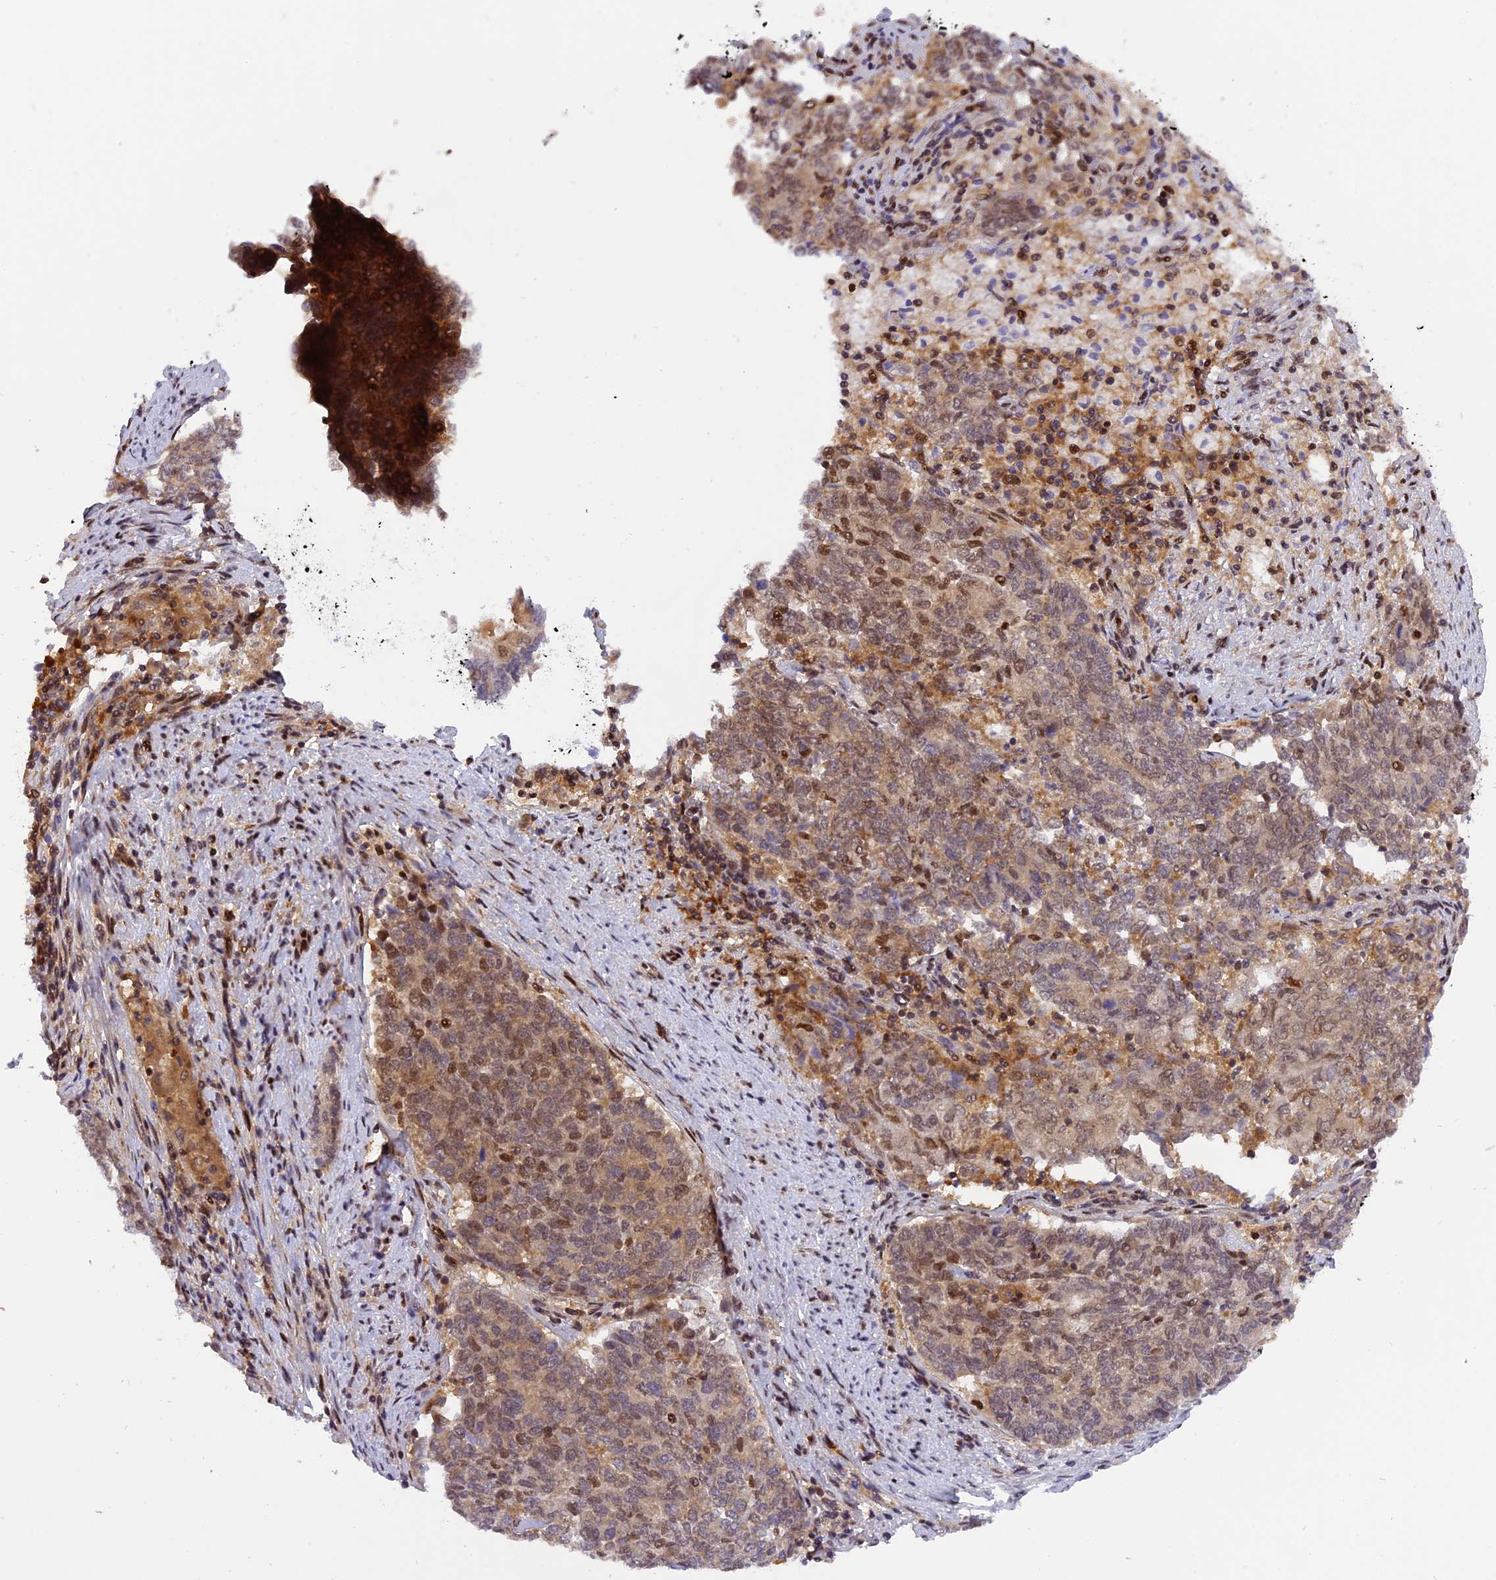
{"staining": {"intensity": "moderate", "quantity": "25%-75%", "location": "nuclear"}, "tissue": "endometrial cancer", "cell_type": "Tumor cells", "image_type": "cancer", "snomed": [{"axis": "morphology", "description": "Adenocarcinoma, NOS"}, {"axis": "topography", "description": "Endometrium"}], "caption": "High-magnification brightfield microscopy of adenocarcinoma (endometrial) stained with DAB (3,3'-diaminobenzidine) (brown) and counterstained with hematoxylin (blue). tumor cells exhibit moderate nuclear positivity is seen in approximately25%-75% of cells.", "gene": "RABGGTA", "patient": {"sex": "female", "age": 80}}